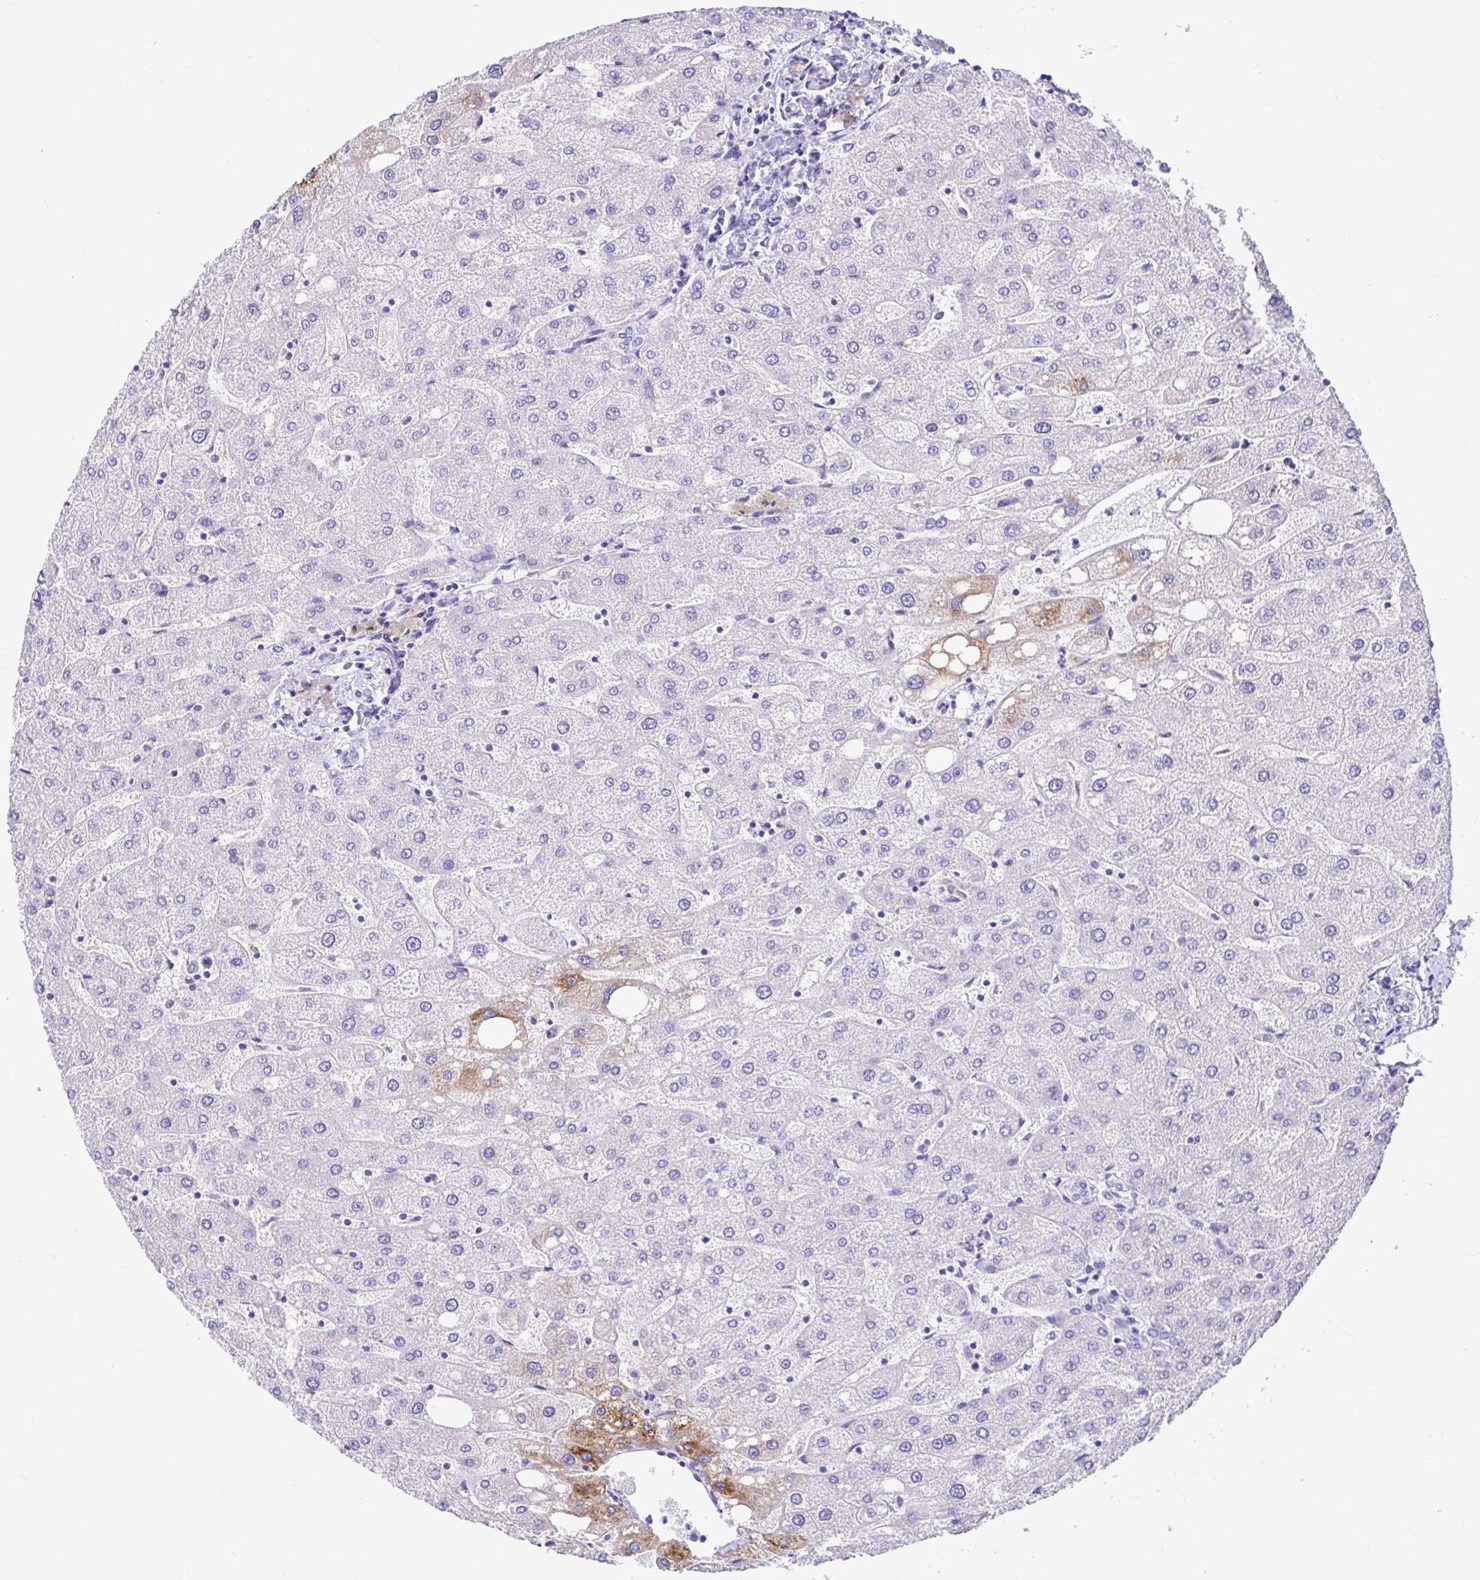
{"staining": {"intensity": "negative", "quantity": "none", "location": "none"}, "tissue": "liver", "cell_type": "Cholangiocytes", "image_type": "normal", "snomed": [{"axis": "morphology", "description": "Normal tissue, NOS"}, {"axis": "topography", "description": "Liver"}], "caption": "High power microscopy photomicrograph of an IHC image of normal liver, revealing no significant staining in cholangiocytes.", "gene": "BACE2", "patient": {"sex": "male", "age": 67}}